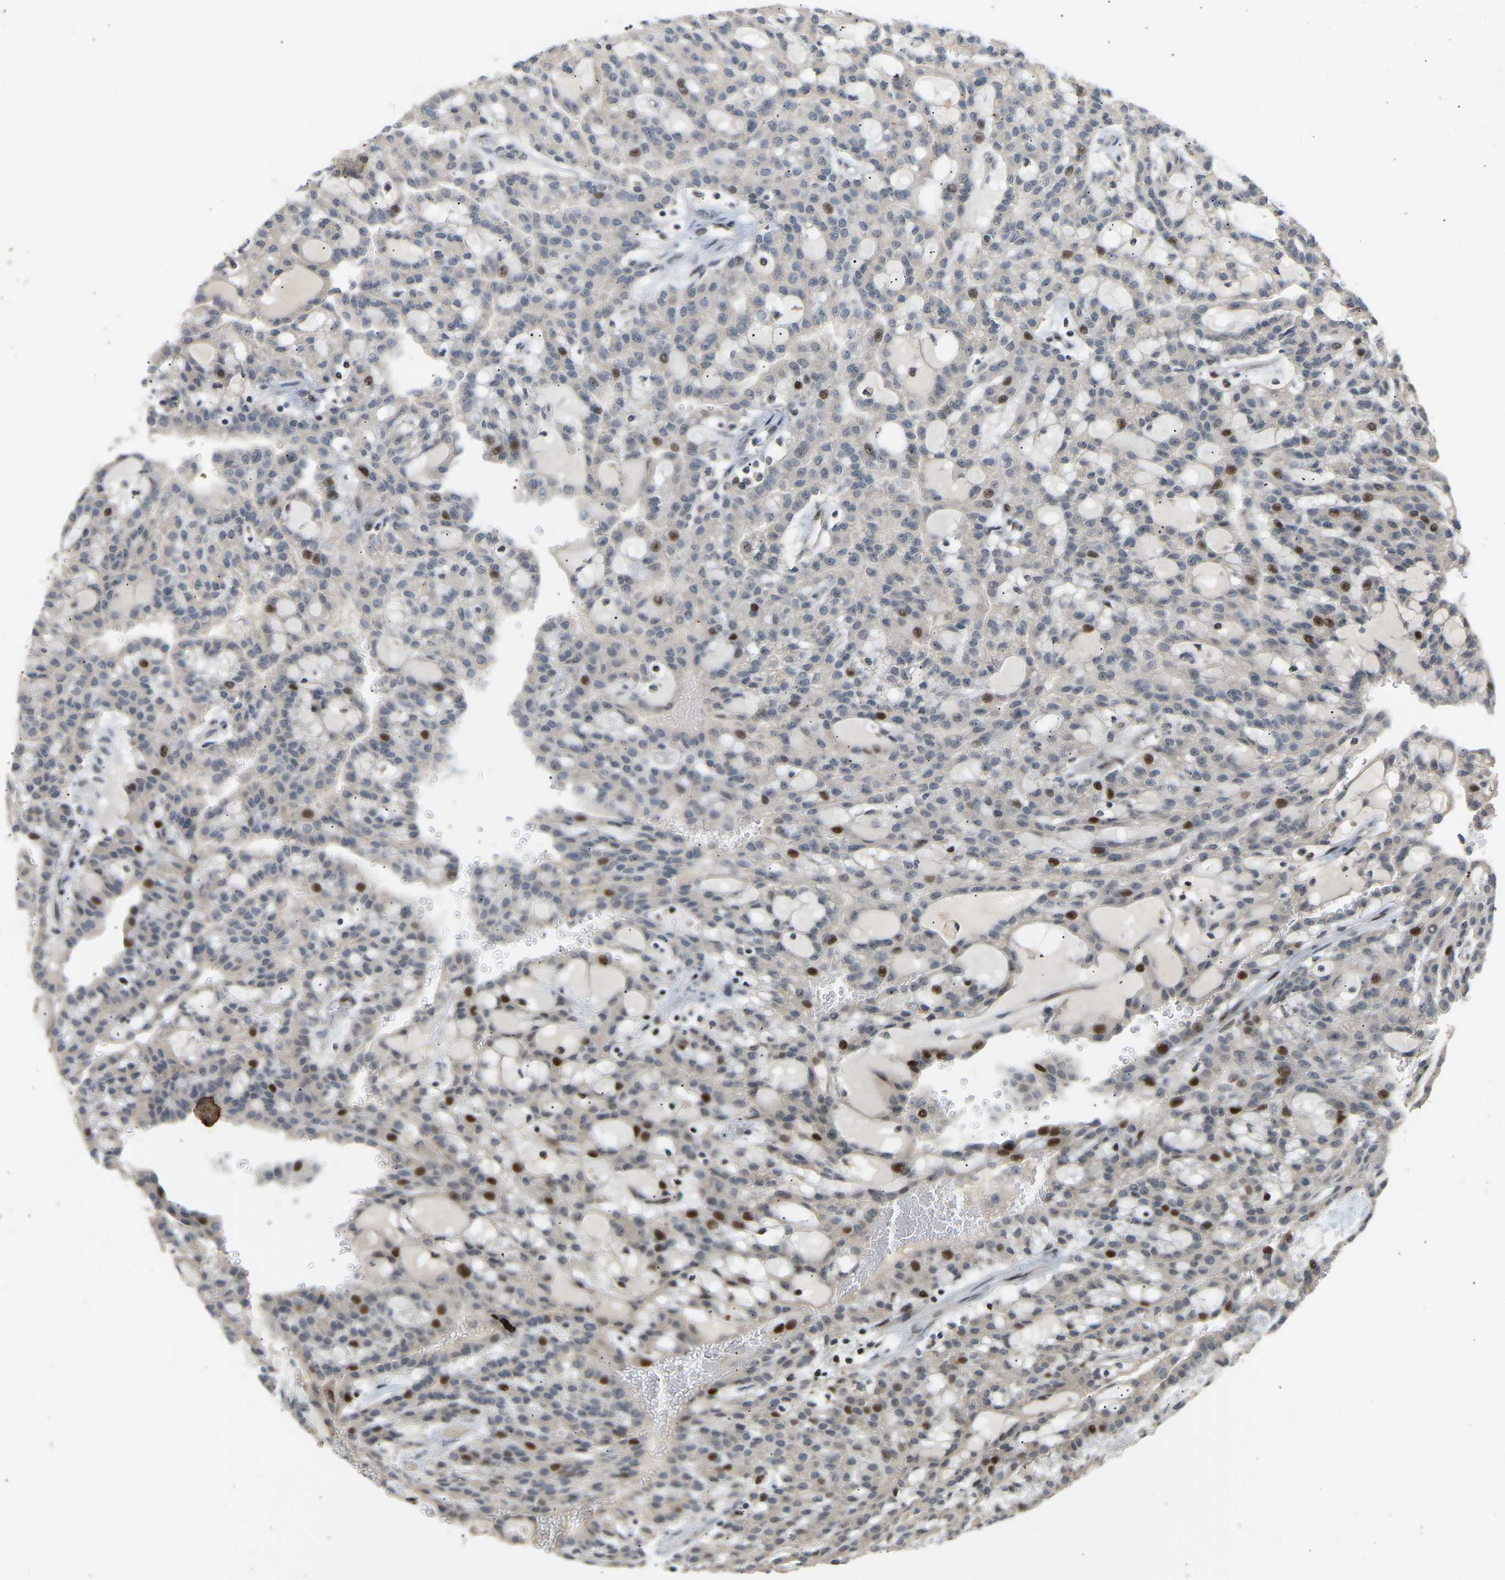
{"staining": {"intensity": "moderate", "quantity": "<25%", "location": "nuclear"}, "tissue": "renal cancer", "cell_type": "Tumor cells", "image_type": "cancer", "snomed": [{"axis": "morphology", "description": "Adenocarcinoma, NOS"}, {"axis": "topography", "description": "Kidney"}], "caption": "DAB immunohistochemical staining of human renal cancer (adenocarcinoma) displays moderate nuclear protein positivity in about <25% of tumor cells. The protein of interest is stained brown, and the nuclei are stained in blue (DAB IHC with brightfield microscopy, high magnification).", "gene": "PTPN4", "patient": {"sex": "male", "age": 63}}